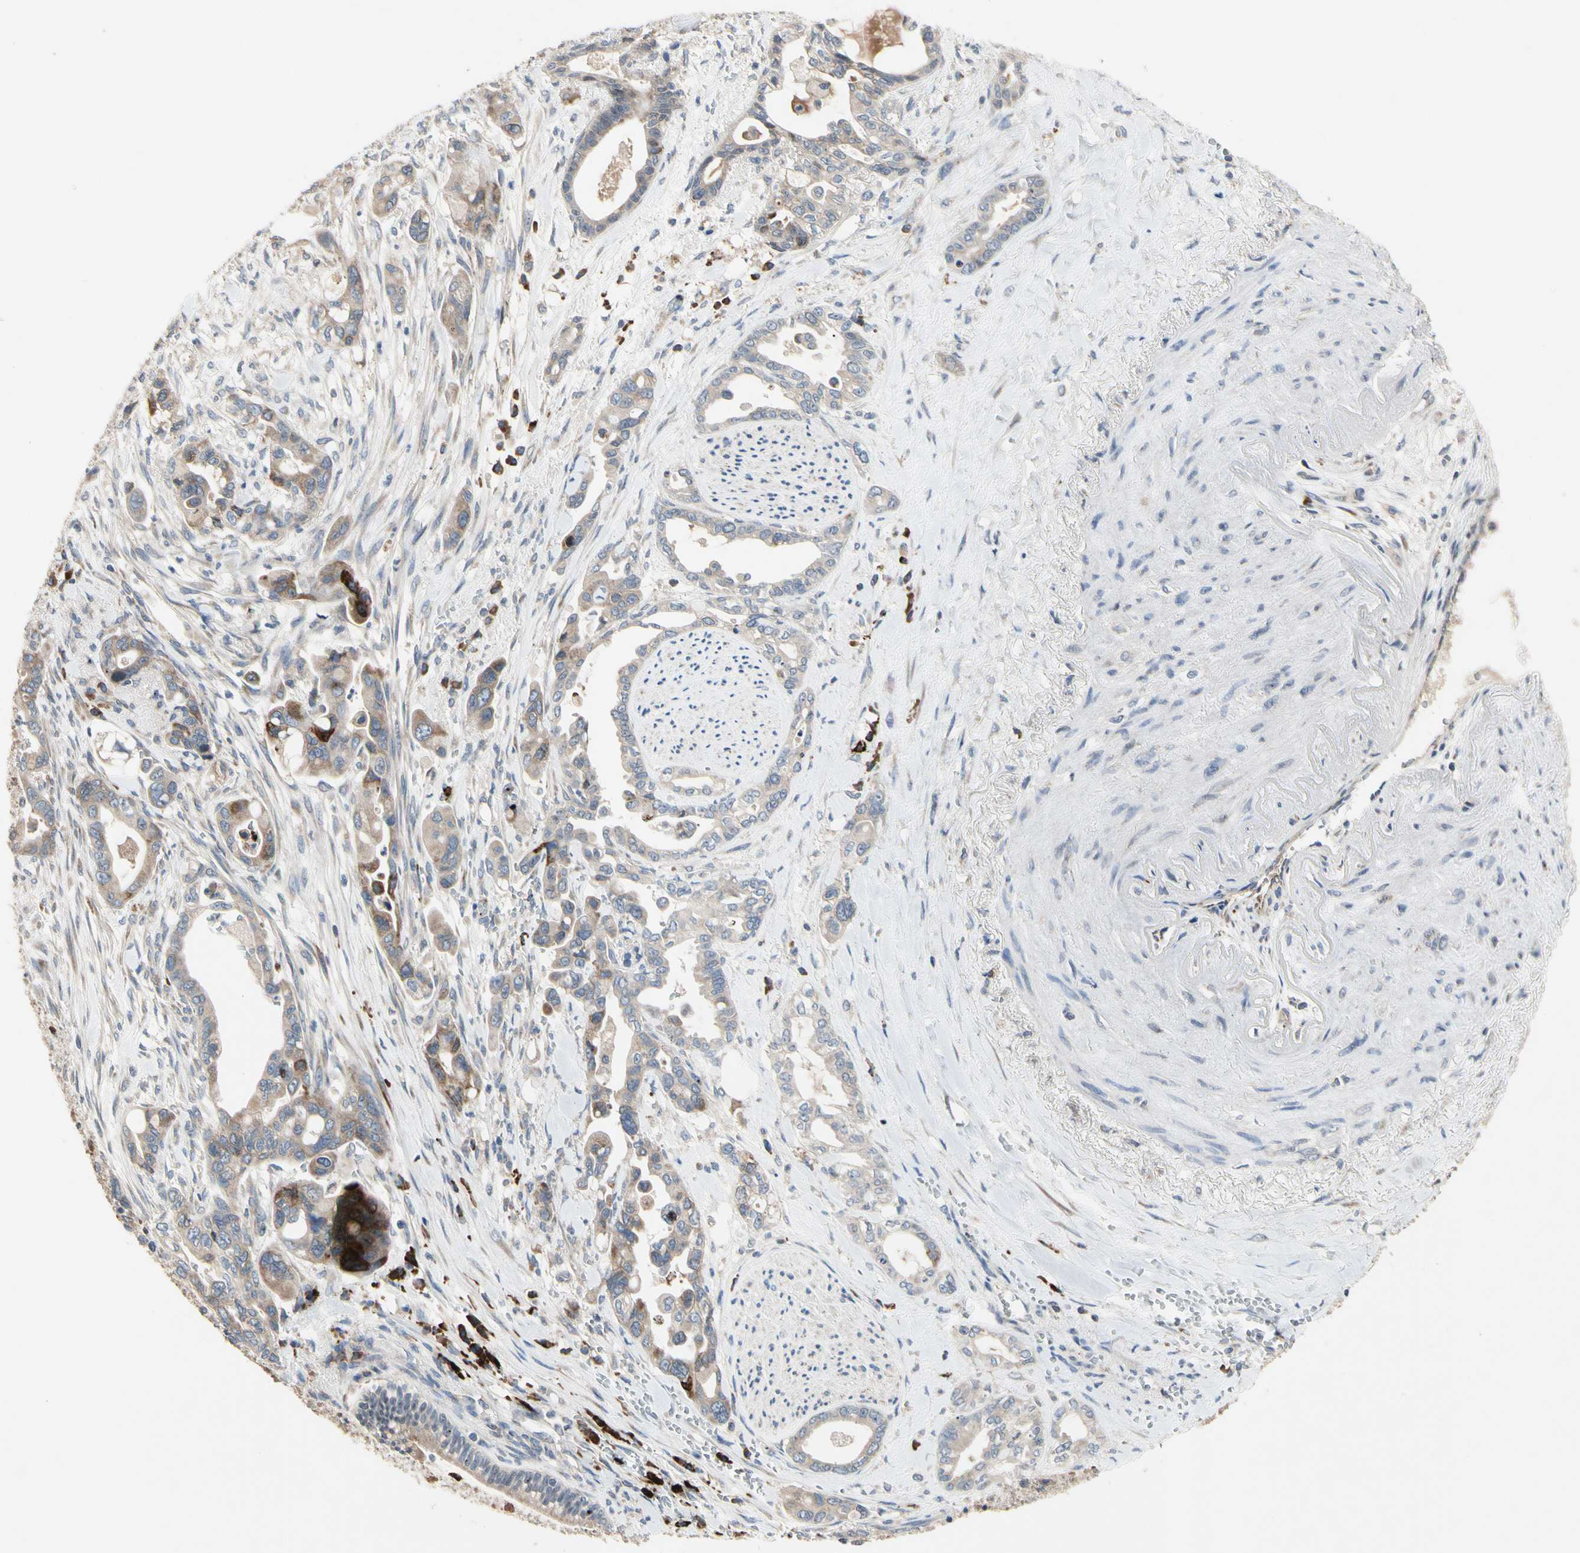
{"staining": {"intensity": "weak", "quantity": ">75%", "location": "cytoplasmic/membranous"}, "tissue": "pancreatic cancer", "cell_type": "Tumor cells", "image_type": "cancer", "snomed": [{"axis": "morphology", "description": "Adenocarcinoma, NOS"}, {"axis": "topography", "description": "Pancreas"}], "caption": "This is a histology image of immunohistochemistry staining of pancreatic cancer, which shows weak positivity in the cytoplasmic/membranous of tumor cells.", "gene": "MMEL1", "patient": {"sex": "male", "age": 70}}